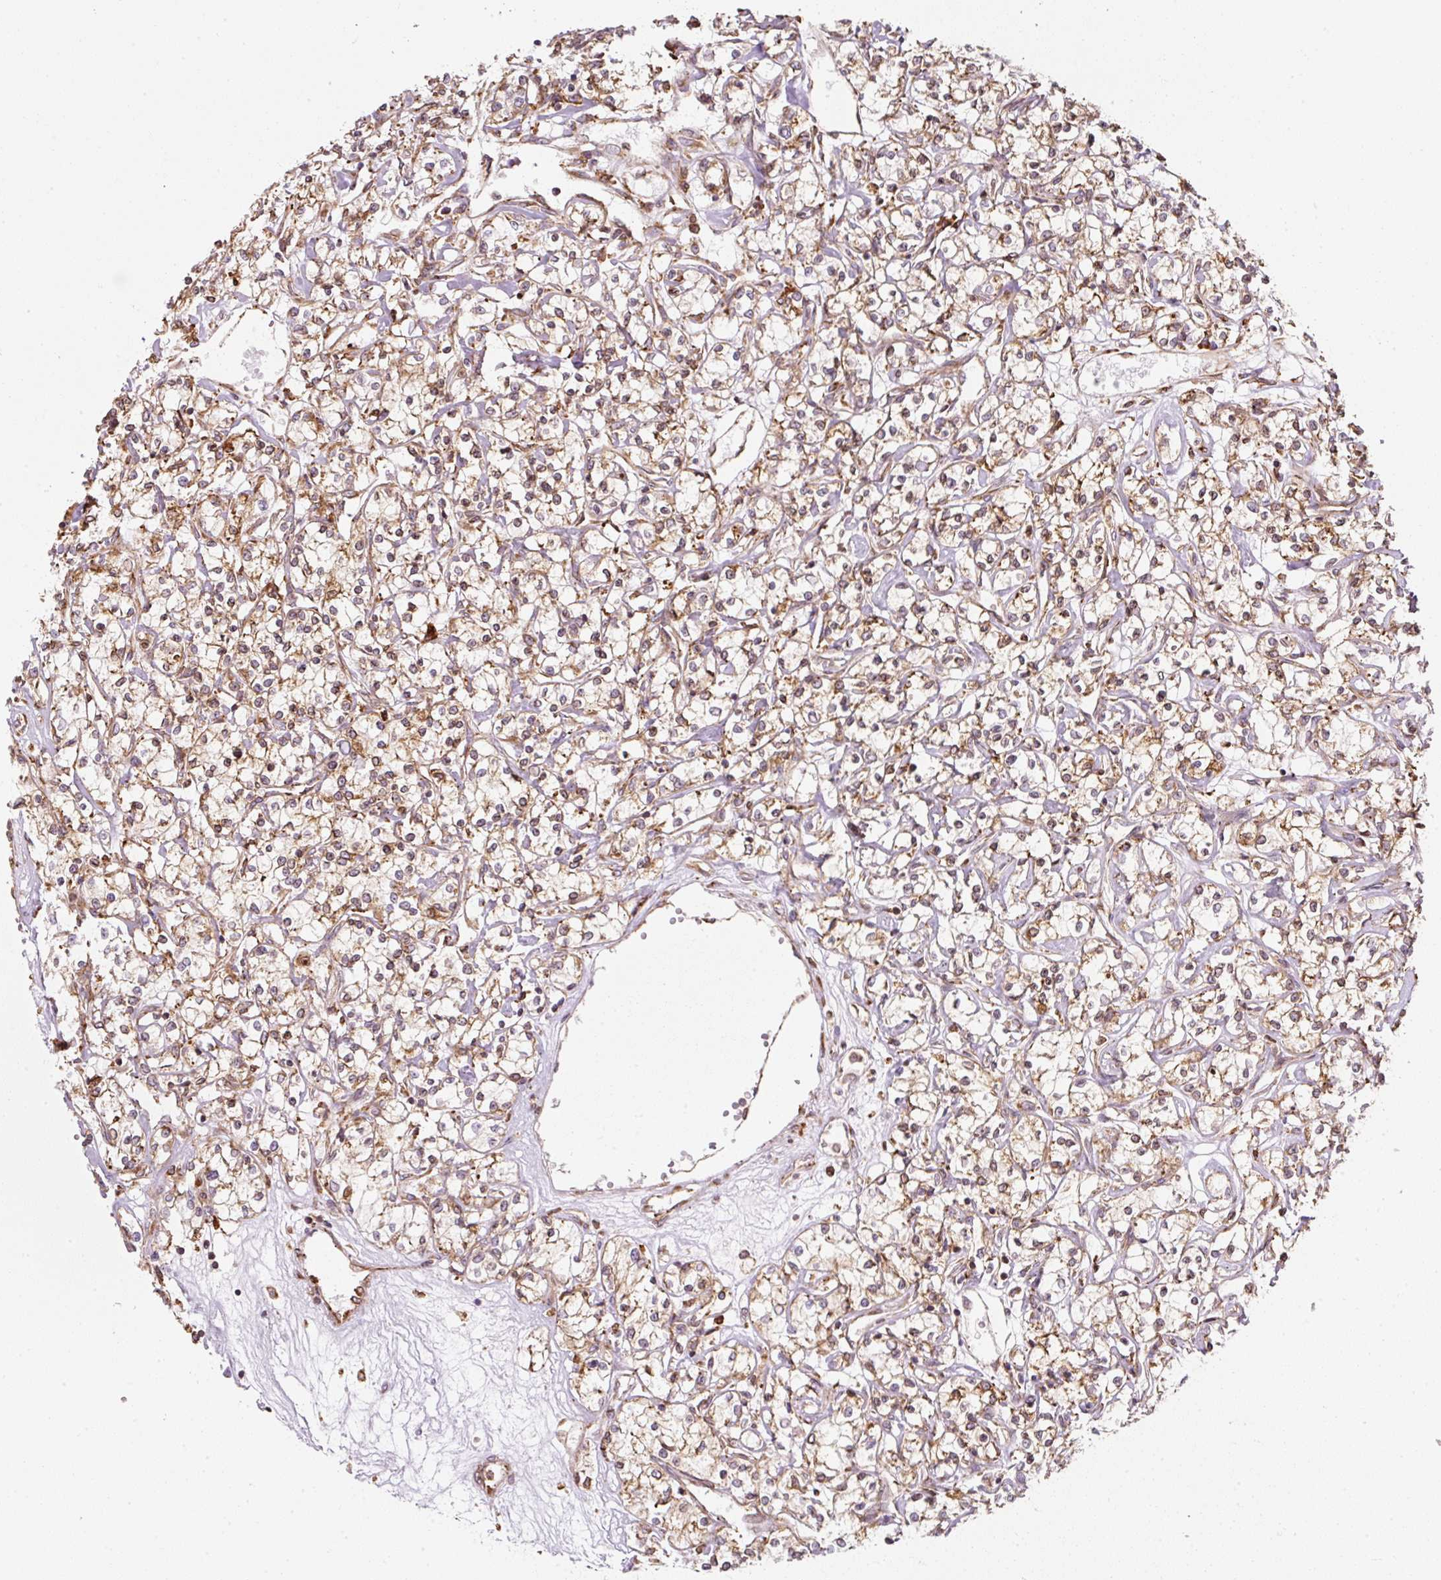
{"staining": {"intensity": "moderate", "quantity": ">75%", "location": "cytoplasmic/membranous"}, "tissue": "renal cancer", "cell_type": "Tumor cells", "image_type": "cancer", "snomed": [{"axis": "morphology", "description": "Adenocarcinoma, NOS"}, {"axis": "topography", "description": "Kidney"}], "caption": "High-magnification brightfield microscopy of renal cancer stained with DAB (3,3'-diaminobenzidine) (brown) and counterstained with hematoxylin (blue). tumor cells exhibit moderate cytoplasmic/membranous staining is identified in about>75% of cells.", "gene": "PRKCSH", "patient": {"sex": "female", "age": 59}}